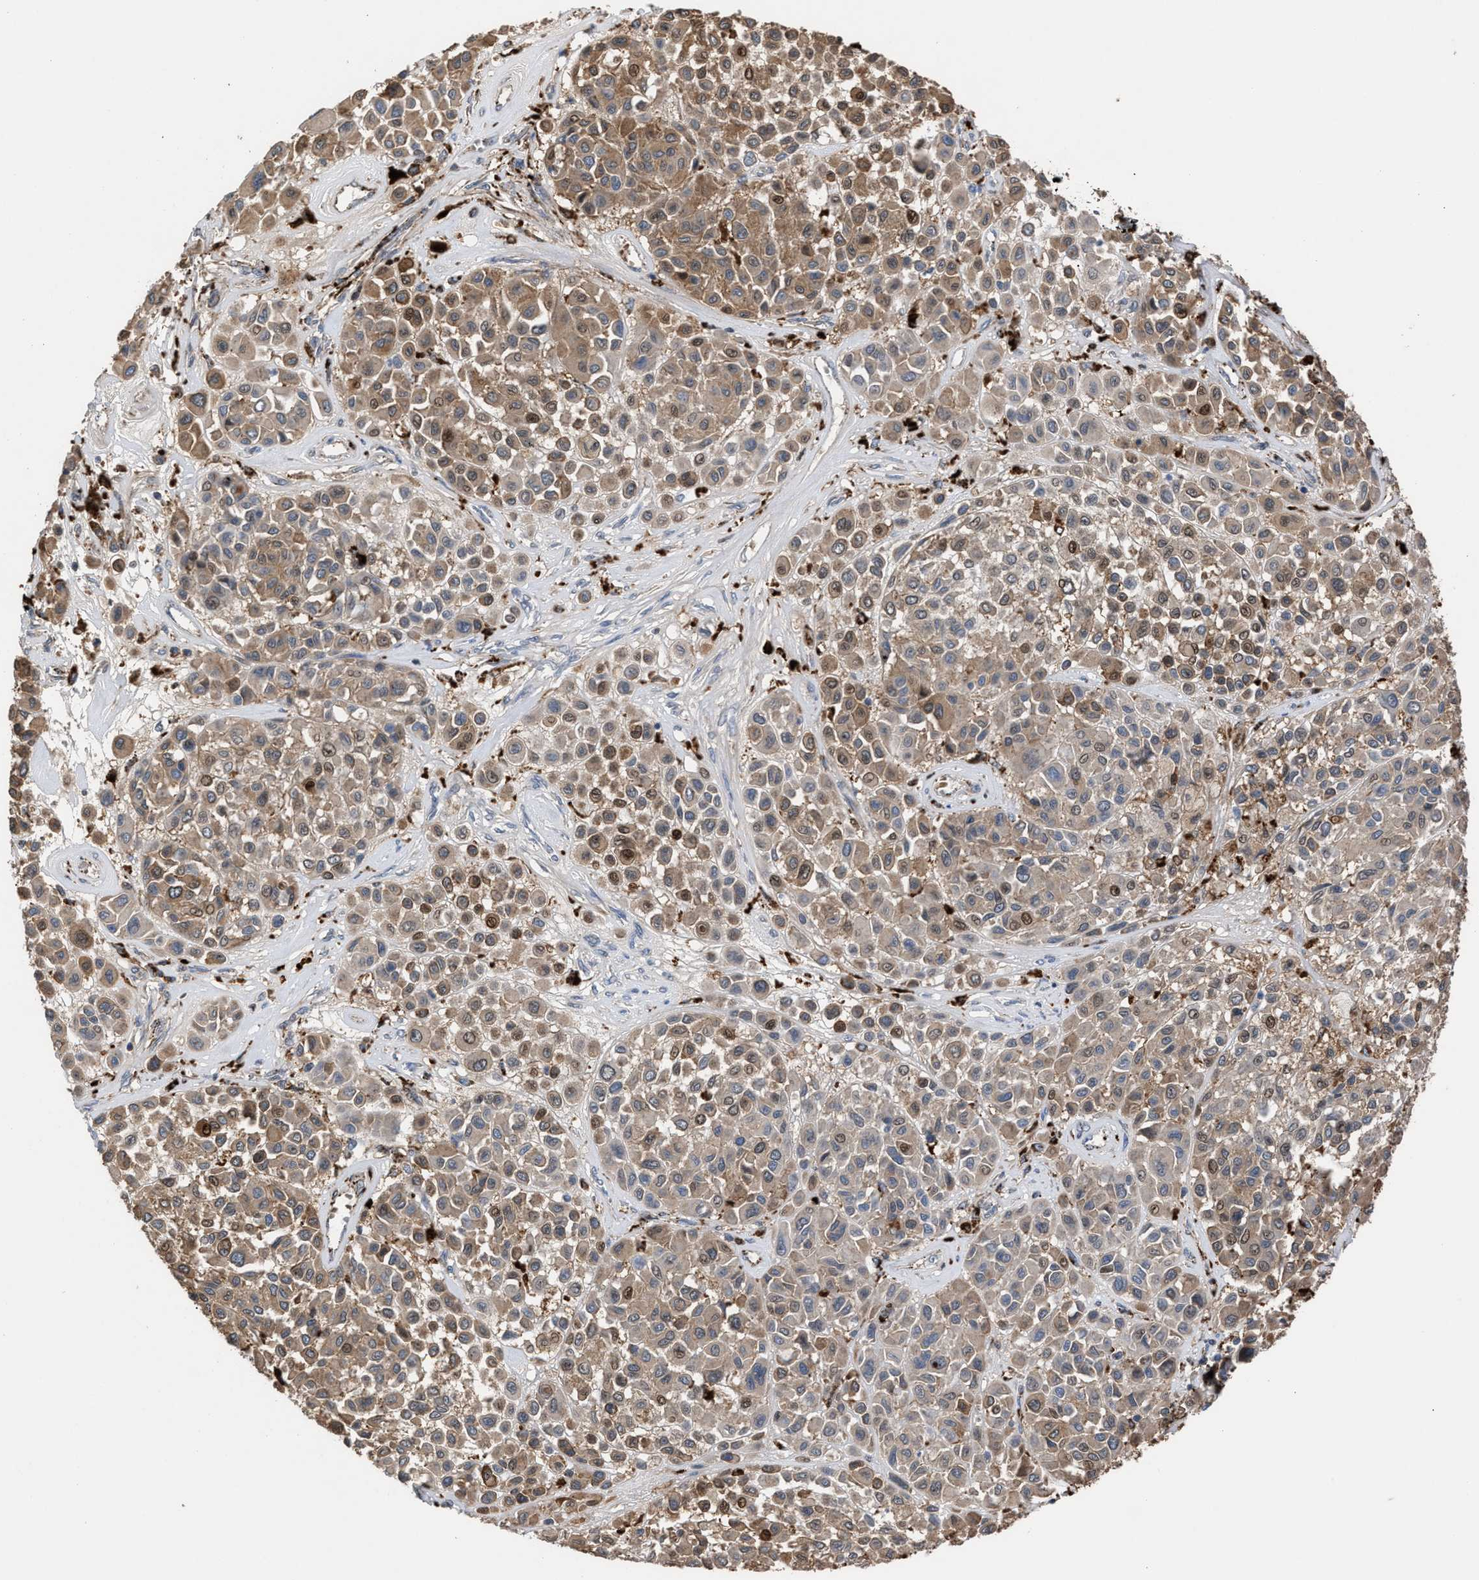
{"staining": {"intensity": "moderate", "quantity": ">75%", "location": "cytoplasmic/membranous"}, "tissue": "melanoma", "cell_type": "Tumor cells", "image_type": "cancer", "snomed": [{"axis": "morphology", "description": "Malignant melanoma, Metastatic site"}, {"axis": "topography", "description": "Soft tissue"}], "caption": "Human malignant melanoma (metastatic site) stained for a protein (brown) shows moderate cytoplasmic/membranous positive positivity in approximately >75% of tumor cells.", "gene": "ELMO3", "patient": {"sex": "male", "age": 41}}